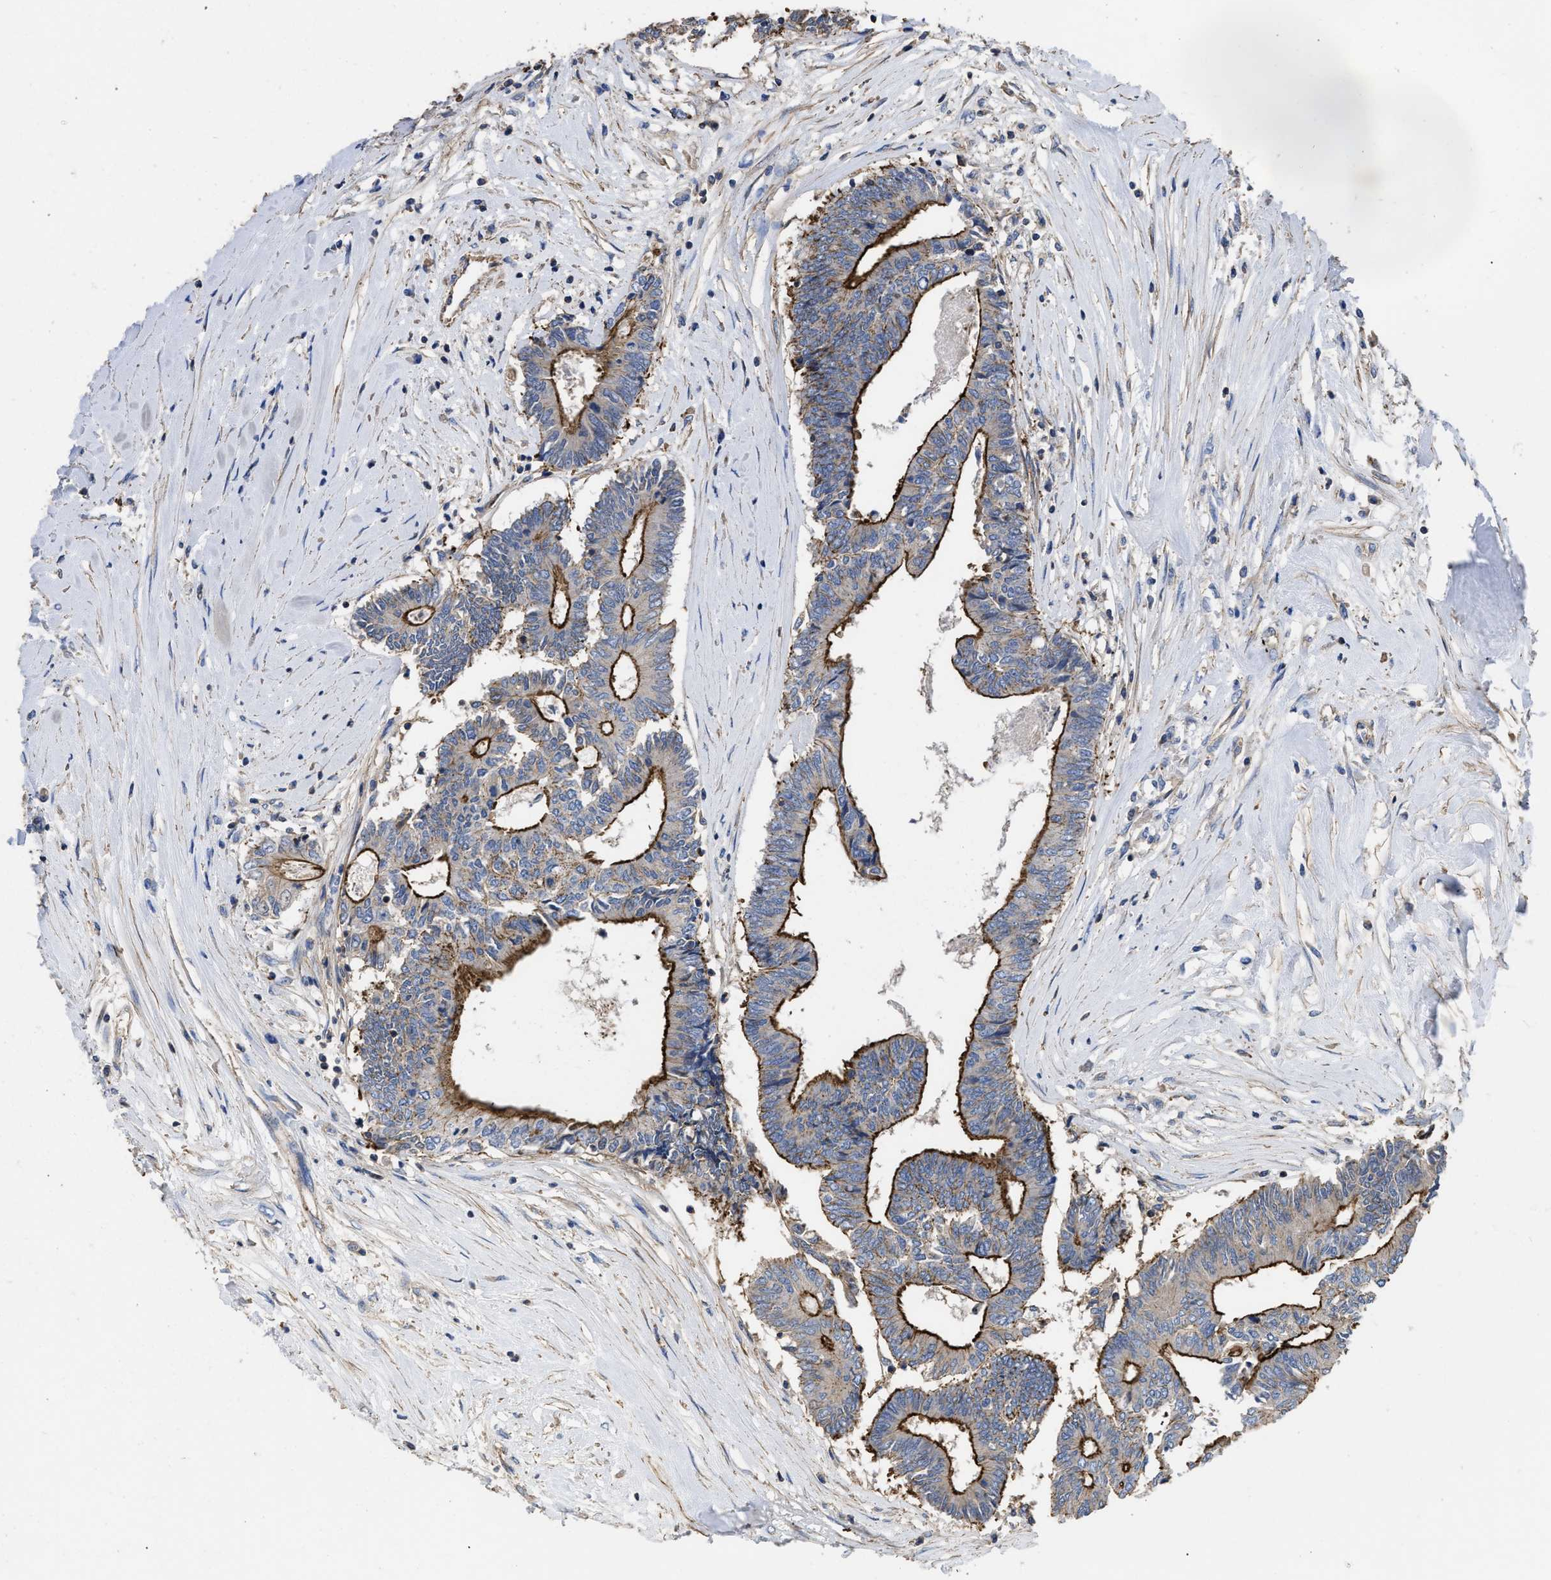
{"staining": {"intensity": "moderate", "quantity": ">75%", "location": "cytoplasmic/membranous"}, "tissue": "colorectal cancer", "cell_type": "Tumor cells", "image_type": "cancer", "snomed": [{"axis": "morphology", "description": "Adenocarcinoma, NOS"}, {"axis": "topography", "description": "Rectum"}], "caption": "Colorectal adenocarcinoma was stained to show a protein in brown. There is medium levels of moderate cytoplasmic/membranous expression in approximately >75% of tumor cells.", "gene": "USP4", "patient": {"sex": "male", "age": 63}}